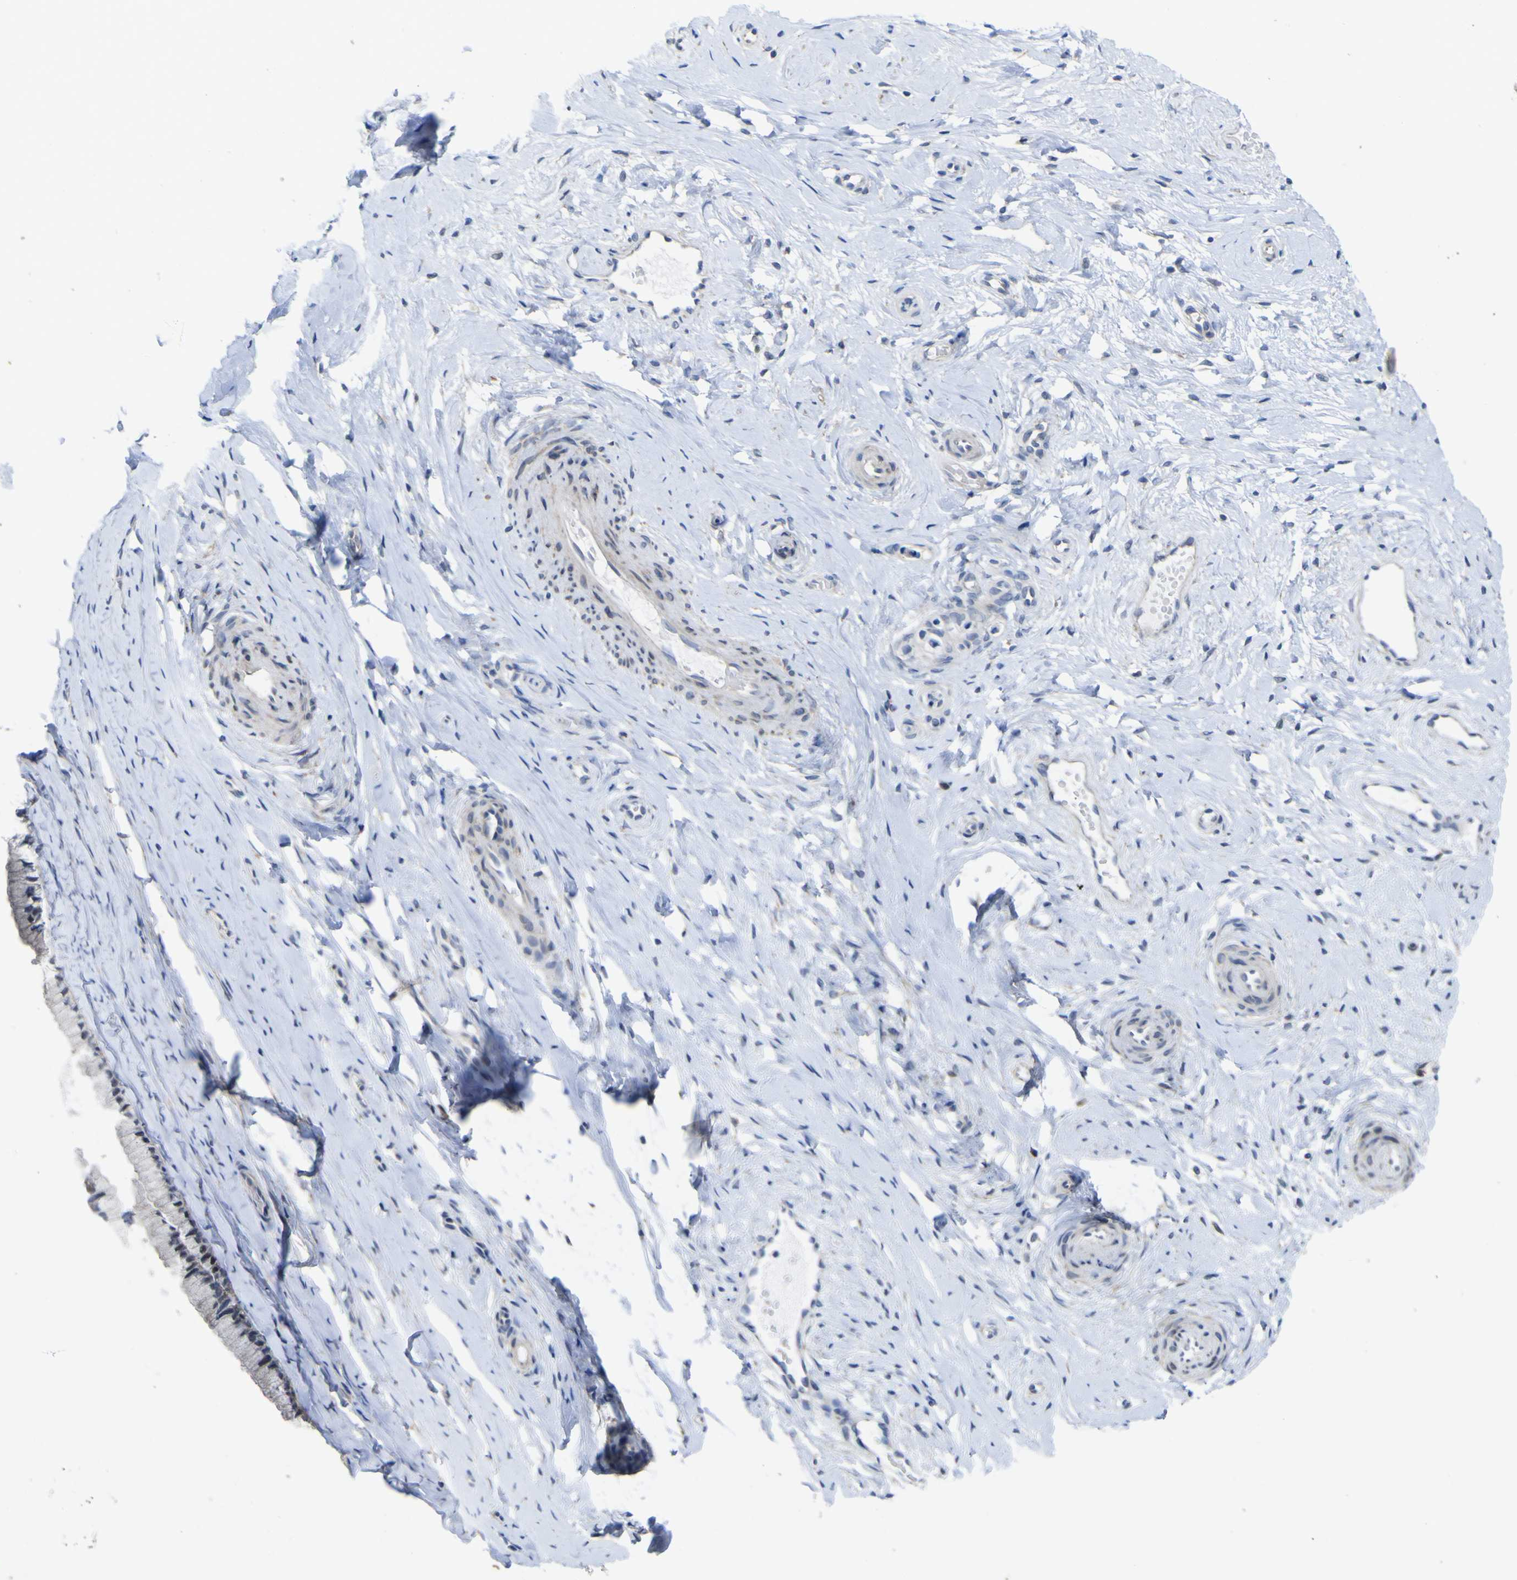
{"staining": {"intensity": "negative", "quantity": "none", "location": "none"}, "tissue": "cervix", "cell_type": "Glandular cells", "image_type": "normal", "snomed": [{"axis": "morphology", "description": "Normal tissue, NOS"}, {"axis": "topography", "description": "Cervix"}], "caption": "This is a micrograph of IHC staining of normal cervix, which shows no positivity in glandular cells.", "gene": "TNFRSF11A", "patient": {"sex": "female", "age": 39}}